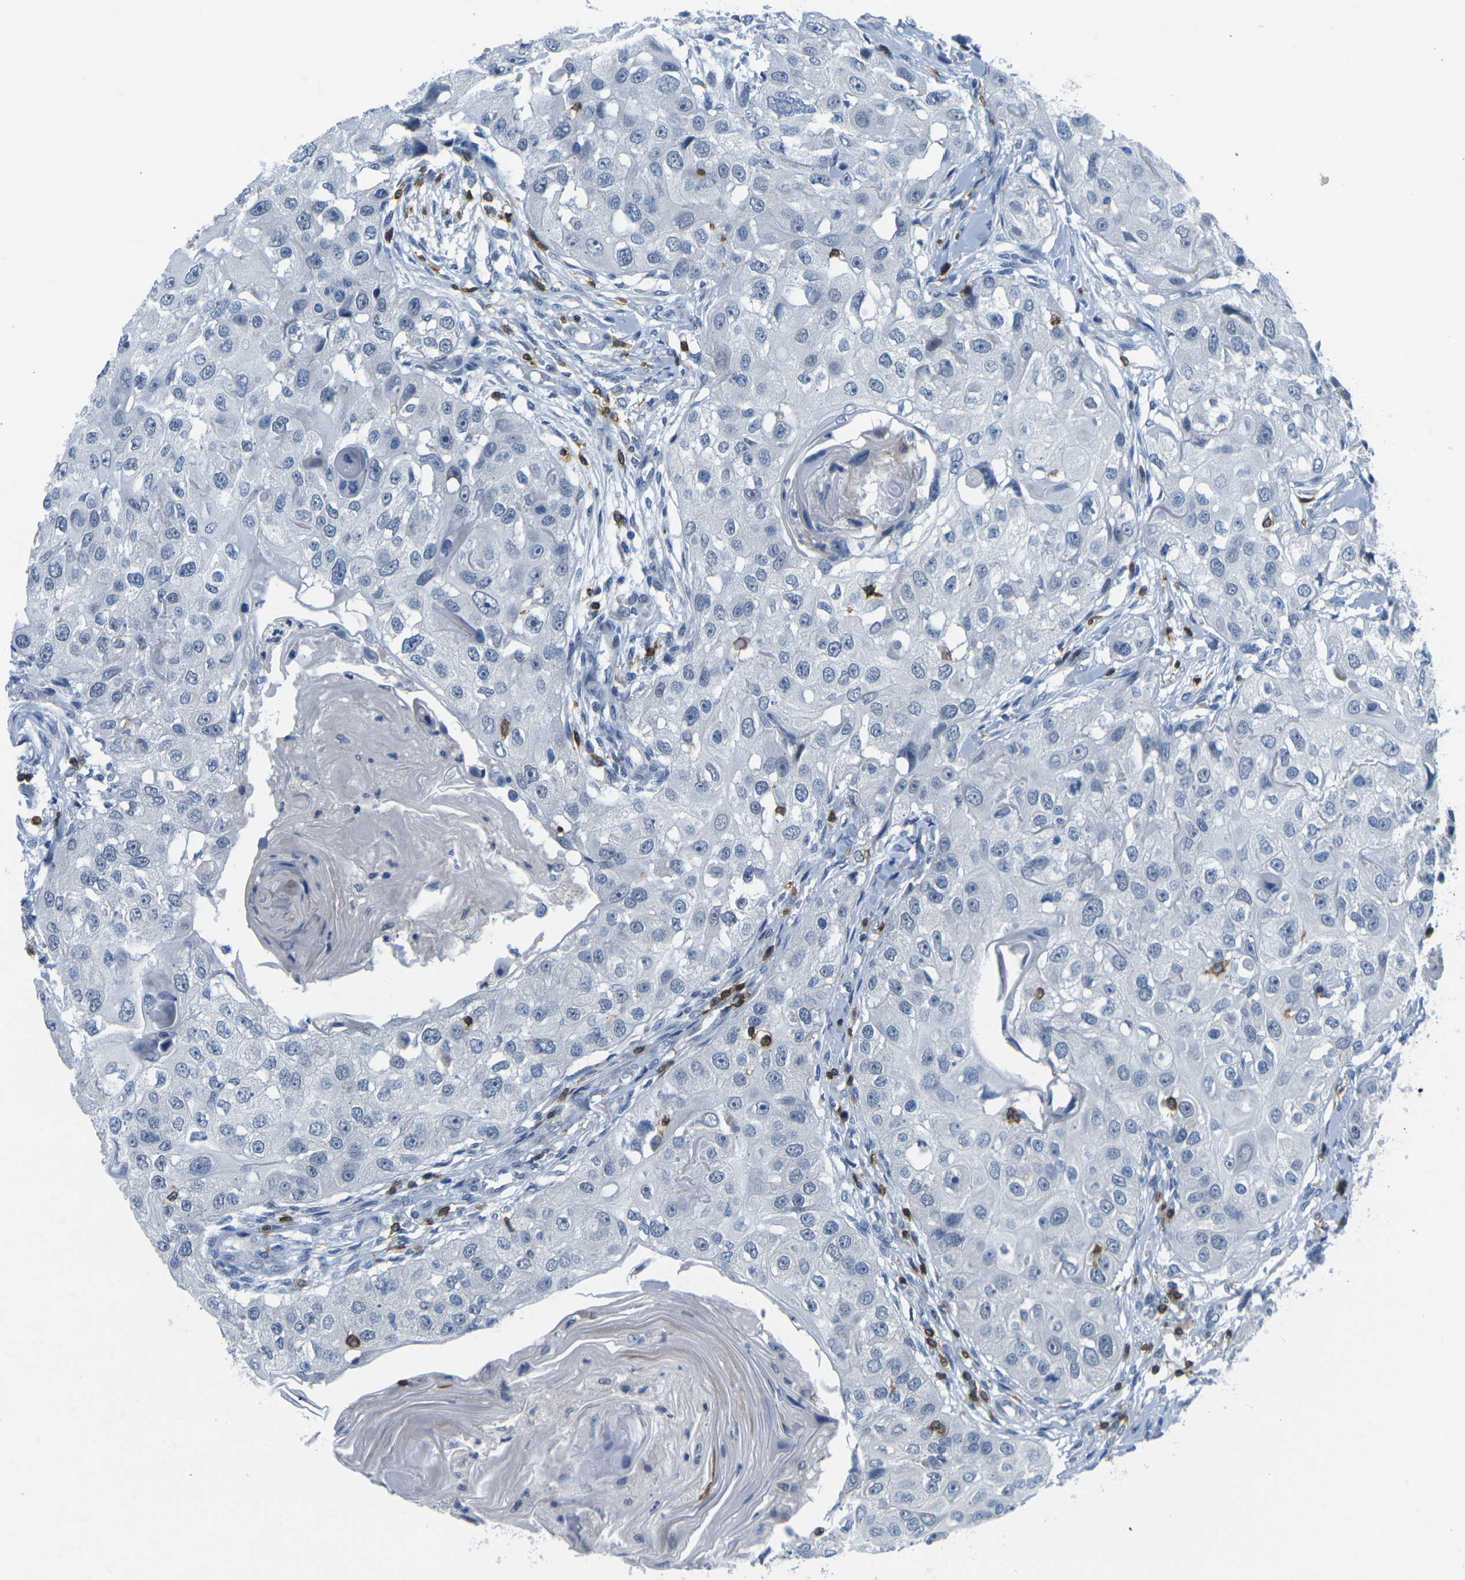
{"staining": {"intensity": "negative", "quantity": "none", "location": "none"}, "tissue": "head and neck cancer", "cell_type": "Tumor cells", "image_type": "cancer", "snomed": [{"axis": "morphology", "description": "Normal tissue, NOS"}, {"axis": "morphology", "description": "Squamous cell carcinoma, NOS"}, {"axis": "topography", "description": "Skeletal muscle"}, {"axis": "topography", "description": "Head-Neck"}], "caption": "Photomicrograph shows no protein expression in tumor cells of head and neck cancer (squamous cell carcinoma) tissue.", "gene": "CD3D", "patient": {"sex": "male", "age": 51}}